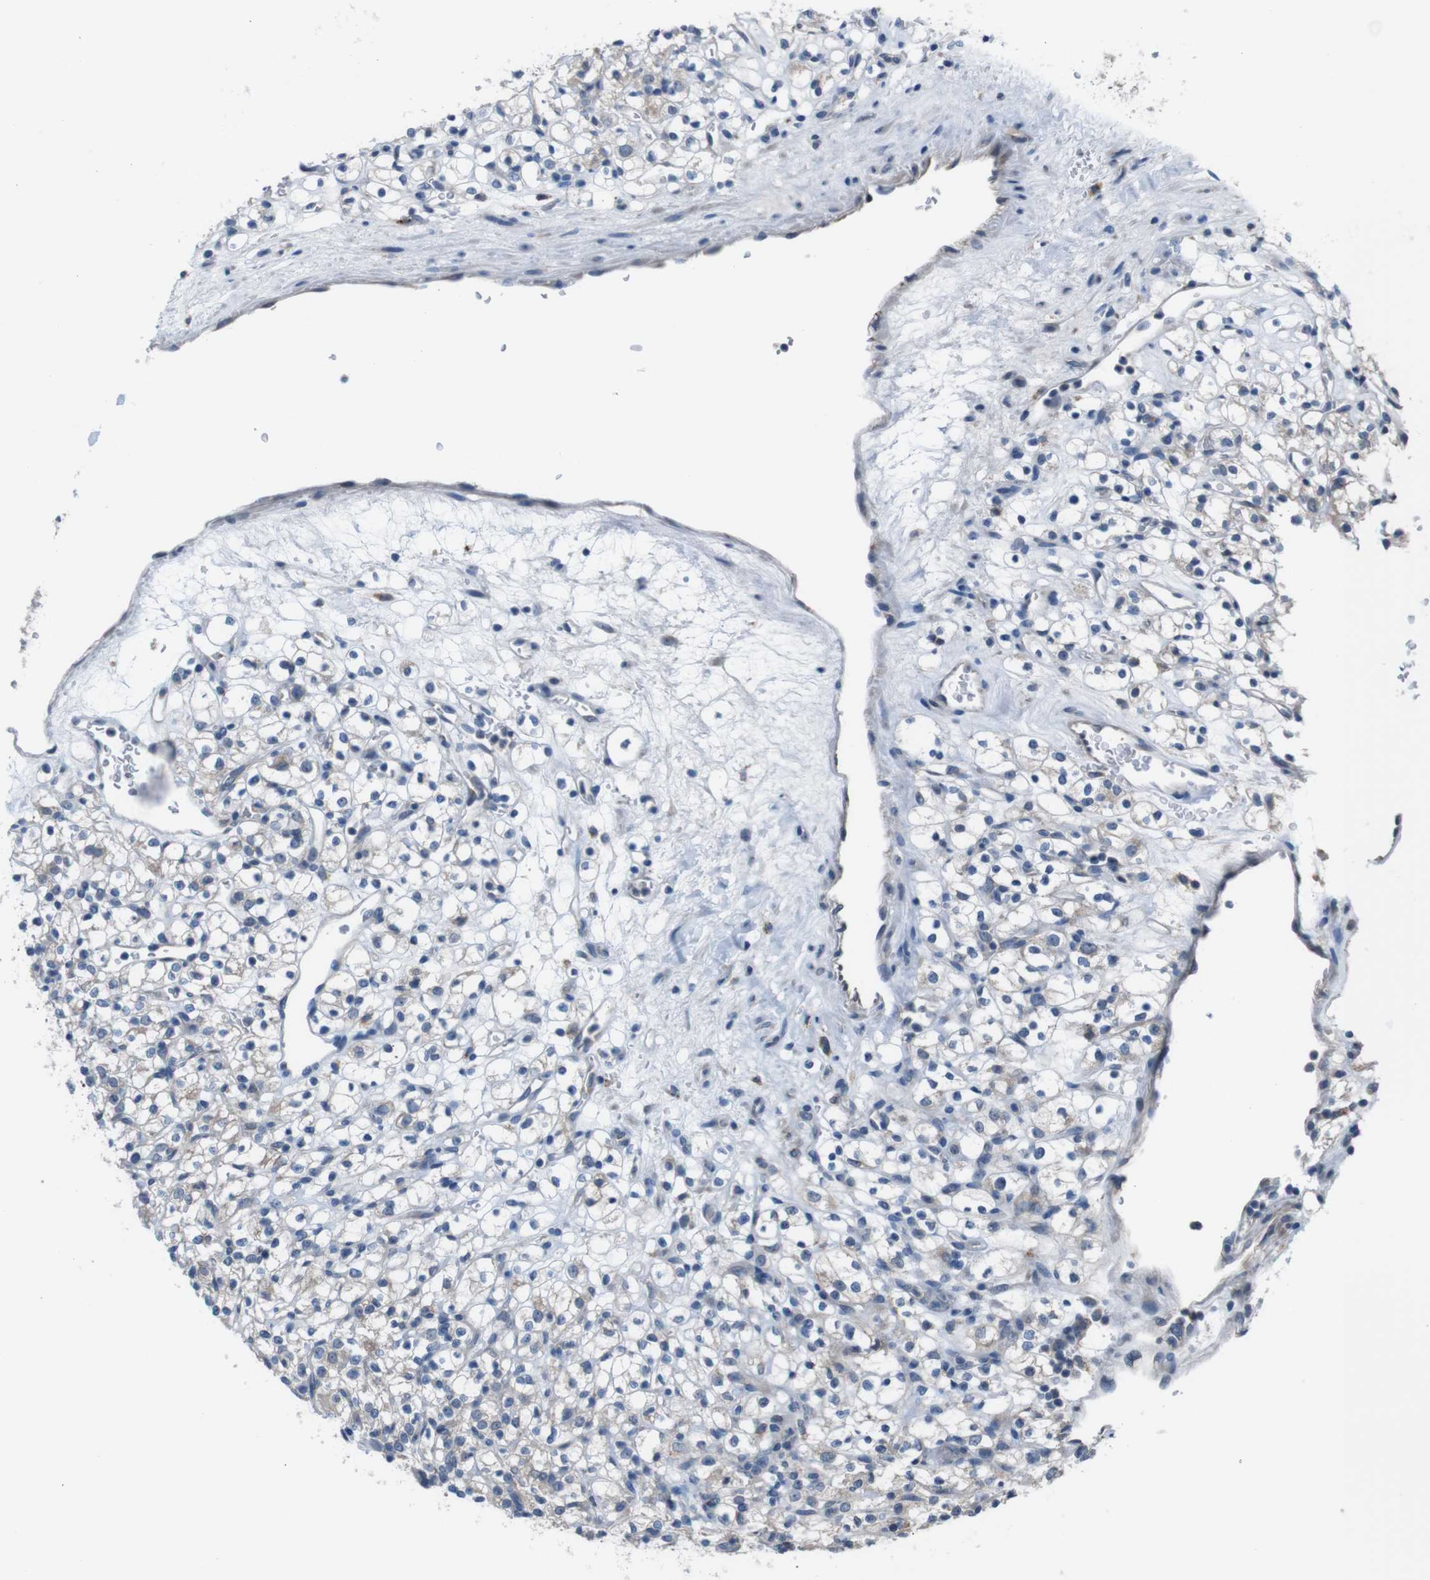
{"staining": {"intensity": "weak", "quantity": "<25%", "location": "cytoplasmic/membranous"}, "tissue": "renal cancer", "cell_type": "Tumor cells", "image_type": "cancer", "snomed": [{"axis": "morphology", "description": "Normal tissue, NOS"}, {"axis": "morphology", "description": "Adenocarcinoma, NOS"}, {"axis": "topography", "description": "Kidney"}], "caption": "An image of adenocarcinoma (renal) stained for a protein demonstrates no brown staining in tumor cells.", "gene": "CDH22", "patient": {"sex": "female", "age": 72}}